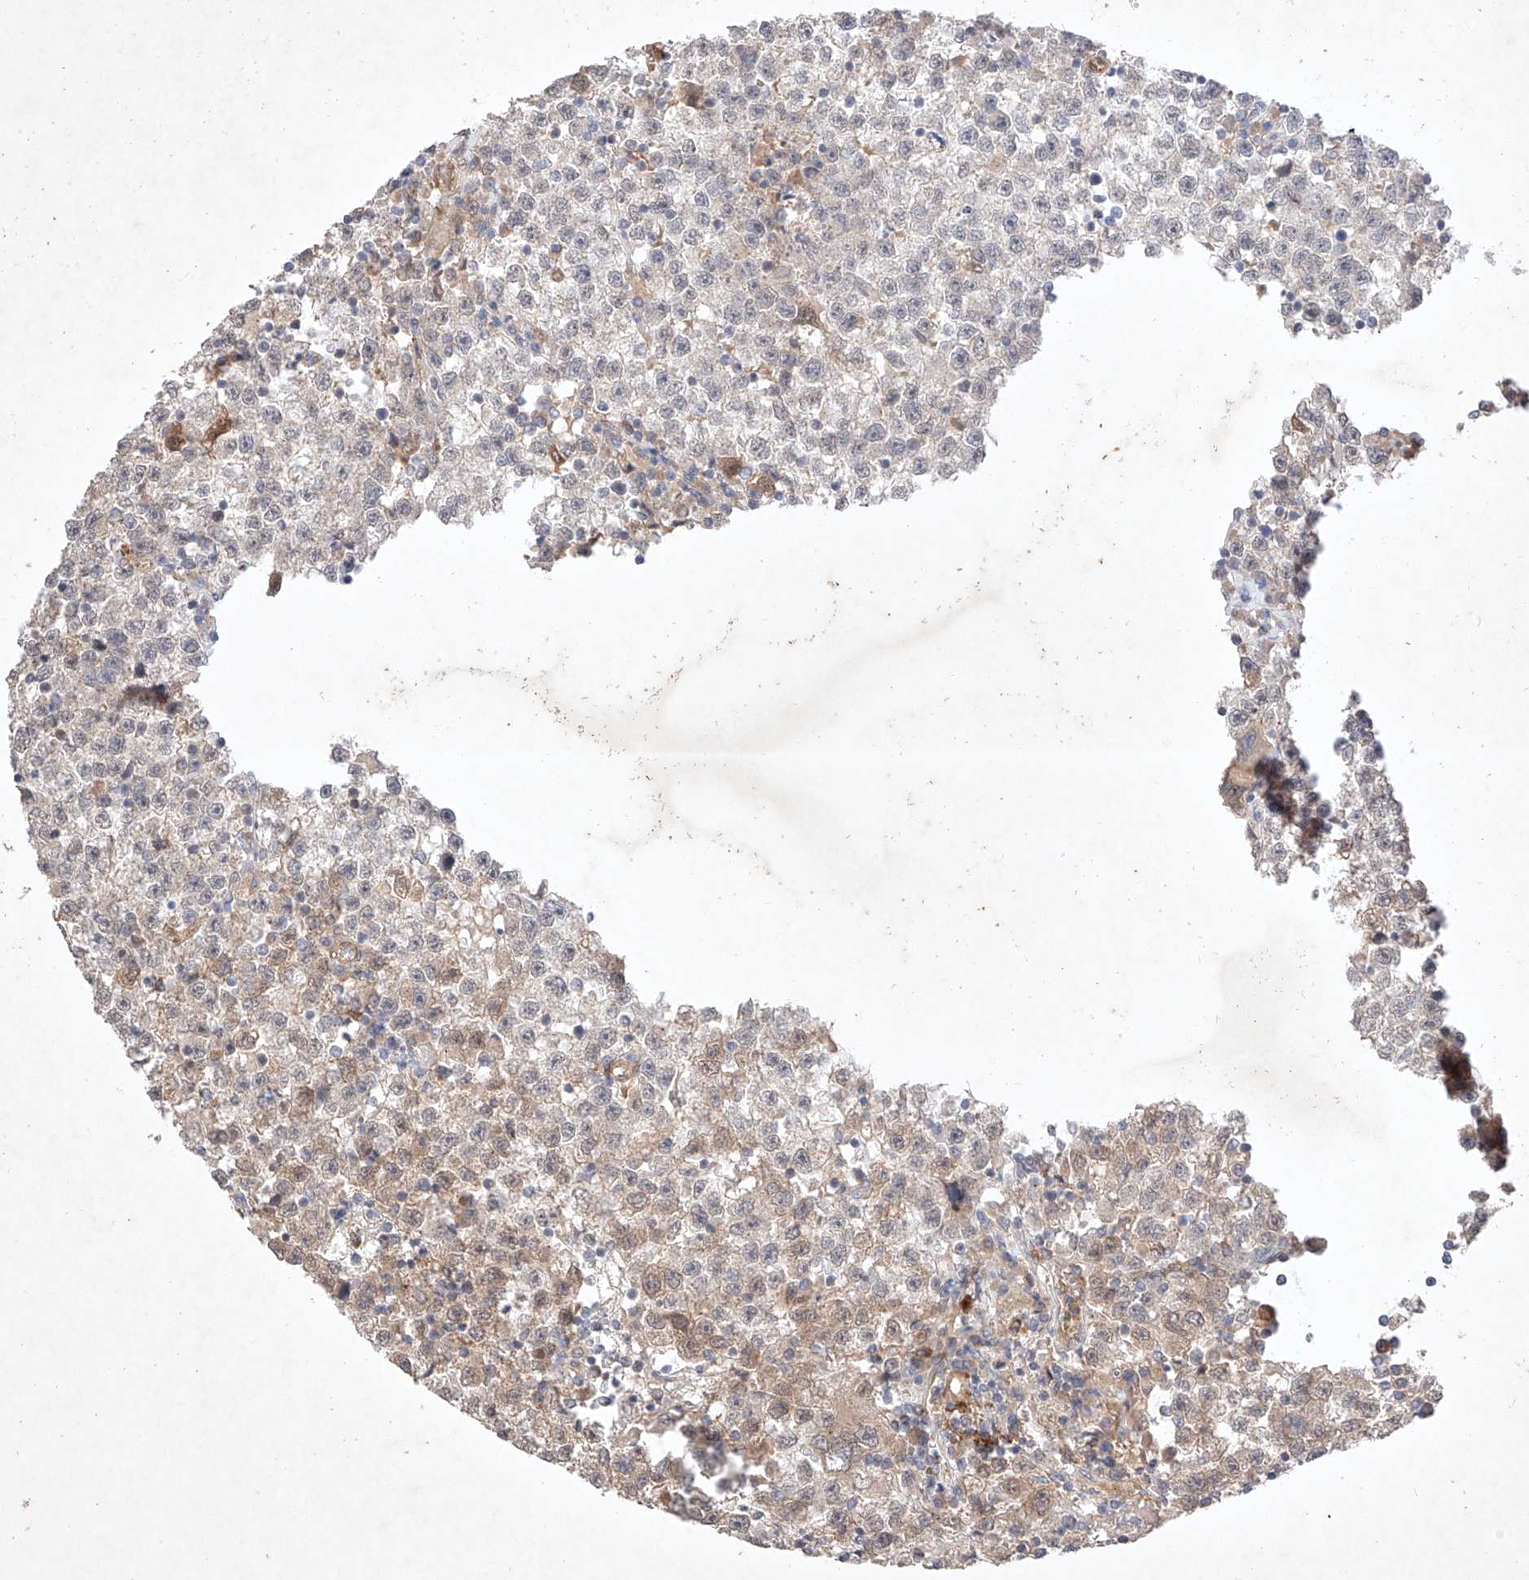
{"staining": {"intensity": "weak", "quantity": "25%-75%", "location": "cytoplasmic/membranous"}, "tissue": "testis cancer", "cell_type": "Tumor cells", "image_type": "cancer", "snomed": [{"axis": "morphology", "description": "Seminoma, NOS"}, {"axis": "topography", "description": "Testis"}], "caption": "Weak cytoplasmic/membranous staining is appreciated in about 25%-75% of tumor cells in testis cancer (seminoma).", "gene": "ZNF124", "patient": {"sex": "male", "age": 22}}